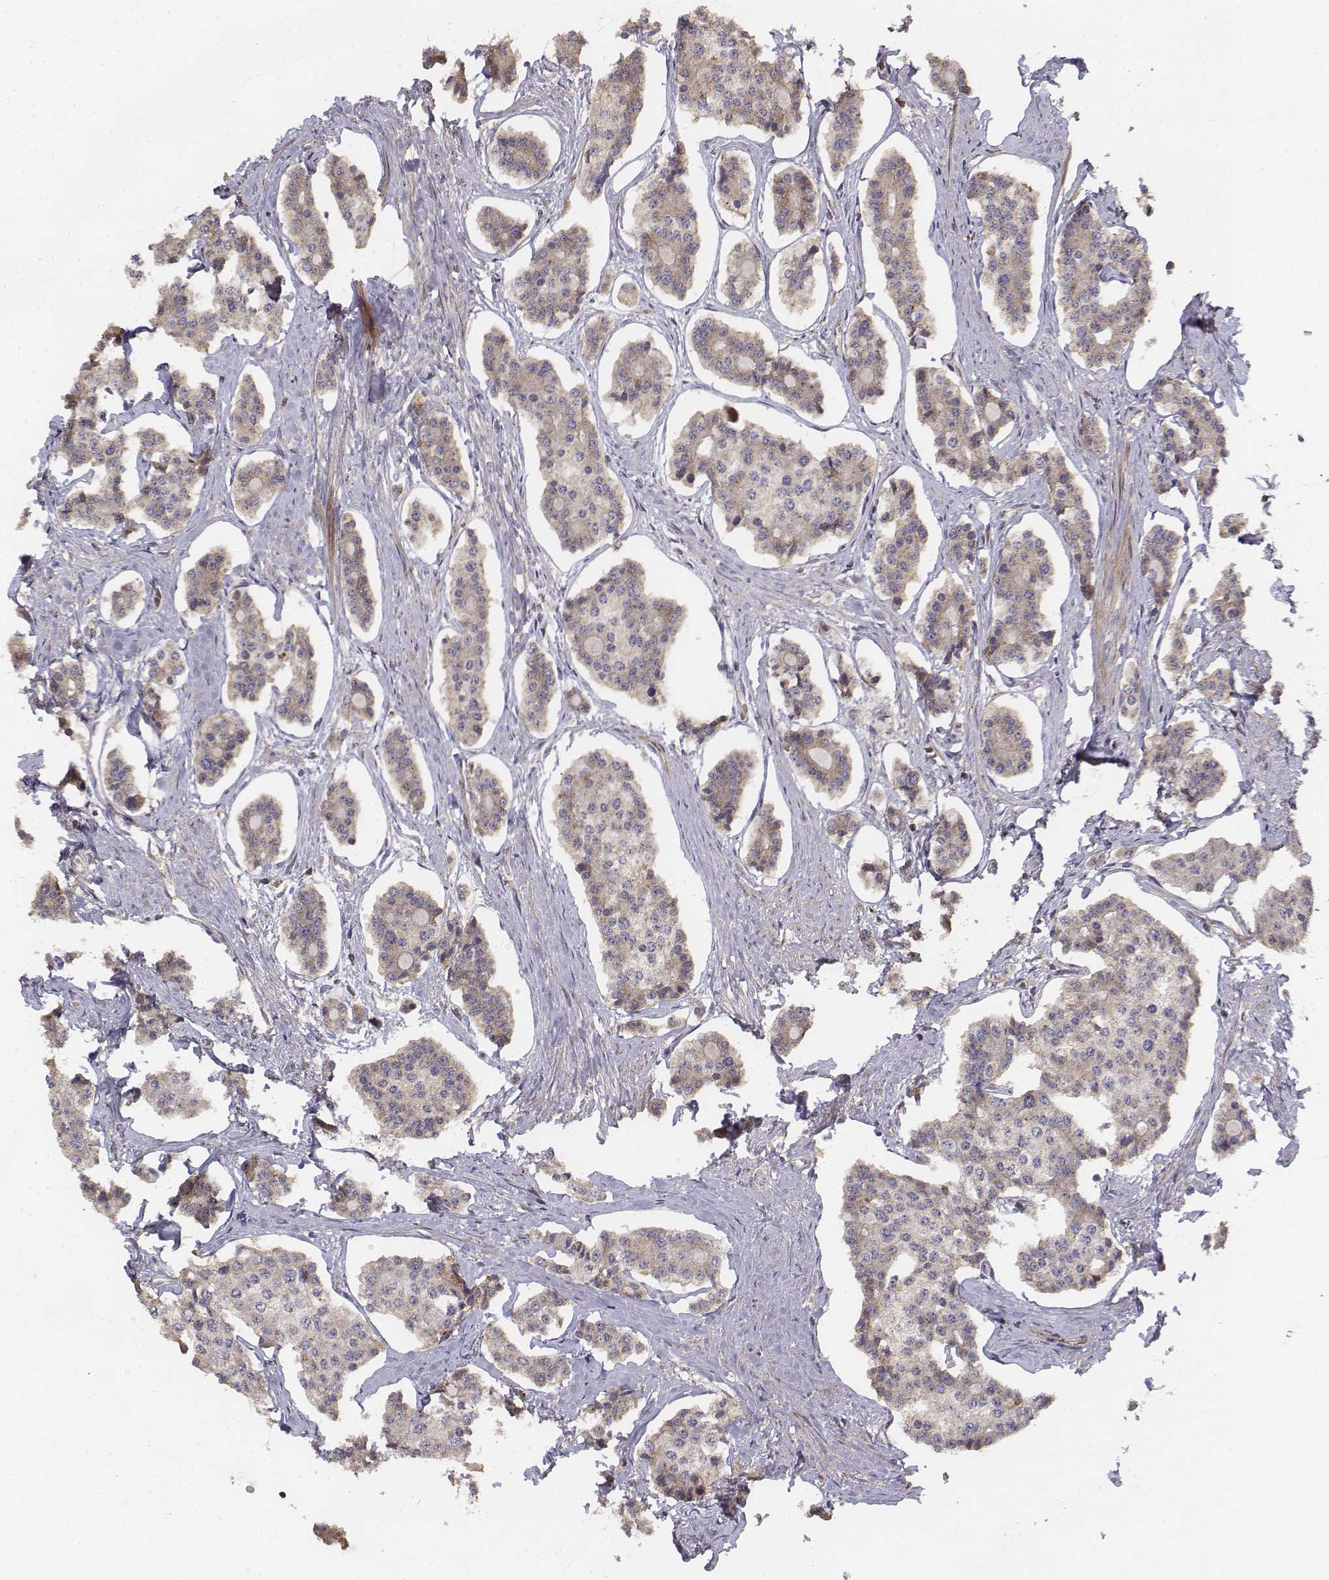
{"staining": {"intensity": "weak", "quantity": ">75%", "location": "cytoplasmic/membranous"}, "tissue": "carcinoid", "cell_type": "Tumor cells", "image_type": "cancer", "snomed": [{"axis": "morphology", "description": "Carcinoid, malignant, NOS"}, {"axis": "topography", "description": "Small intestine"}], "caption": "Carcinoid stained with DAB (3,3'-diaminobenzidine) IHC exhibits low levels of weak cytoplasmic/membranous staining in about >75% of tumor cells.", "gene": "FBXO21", "patient": {"sex": "female", "age": 65}}